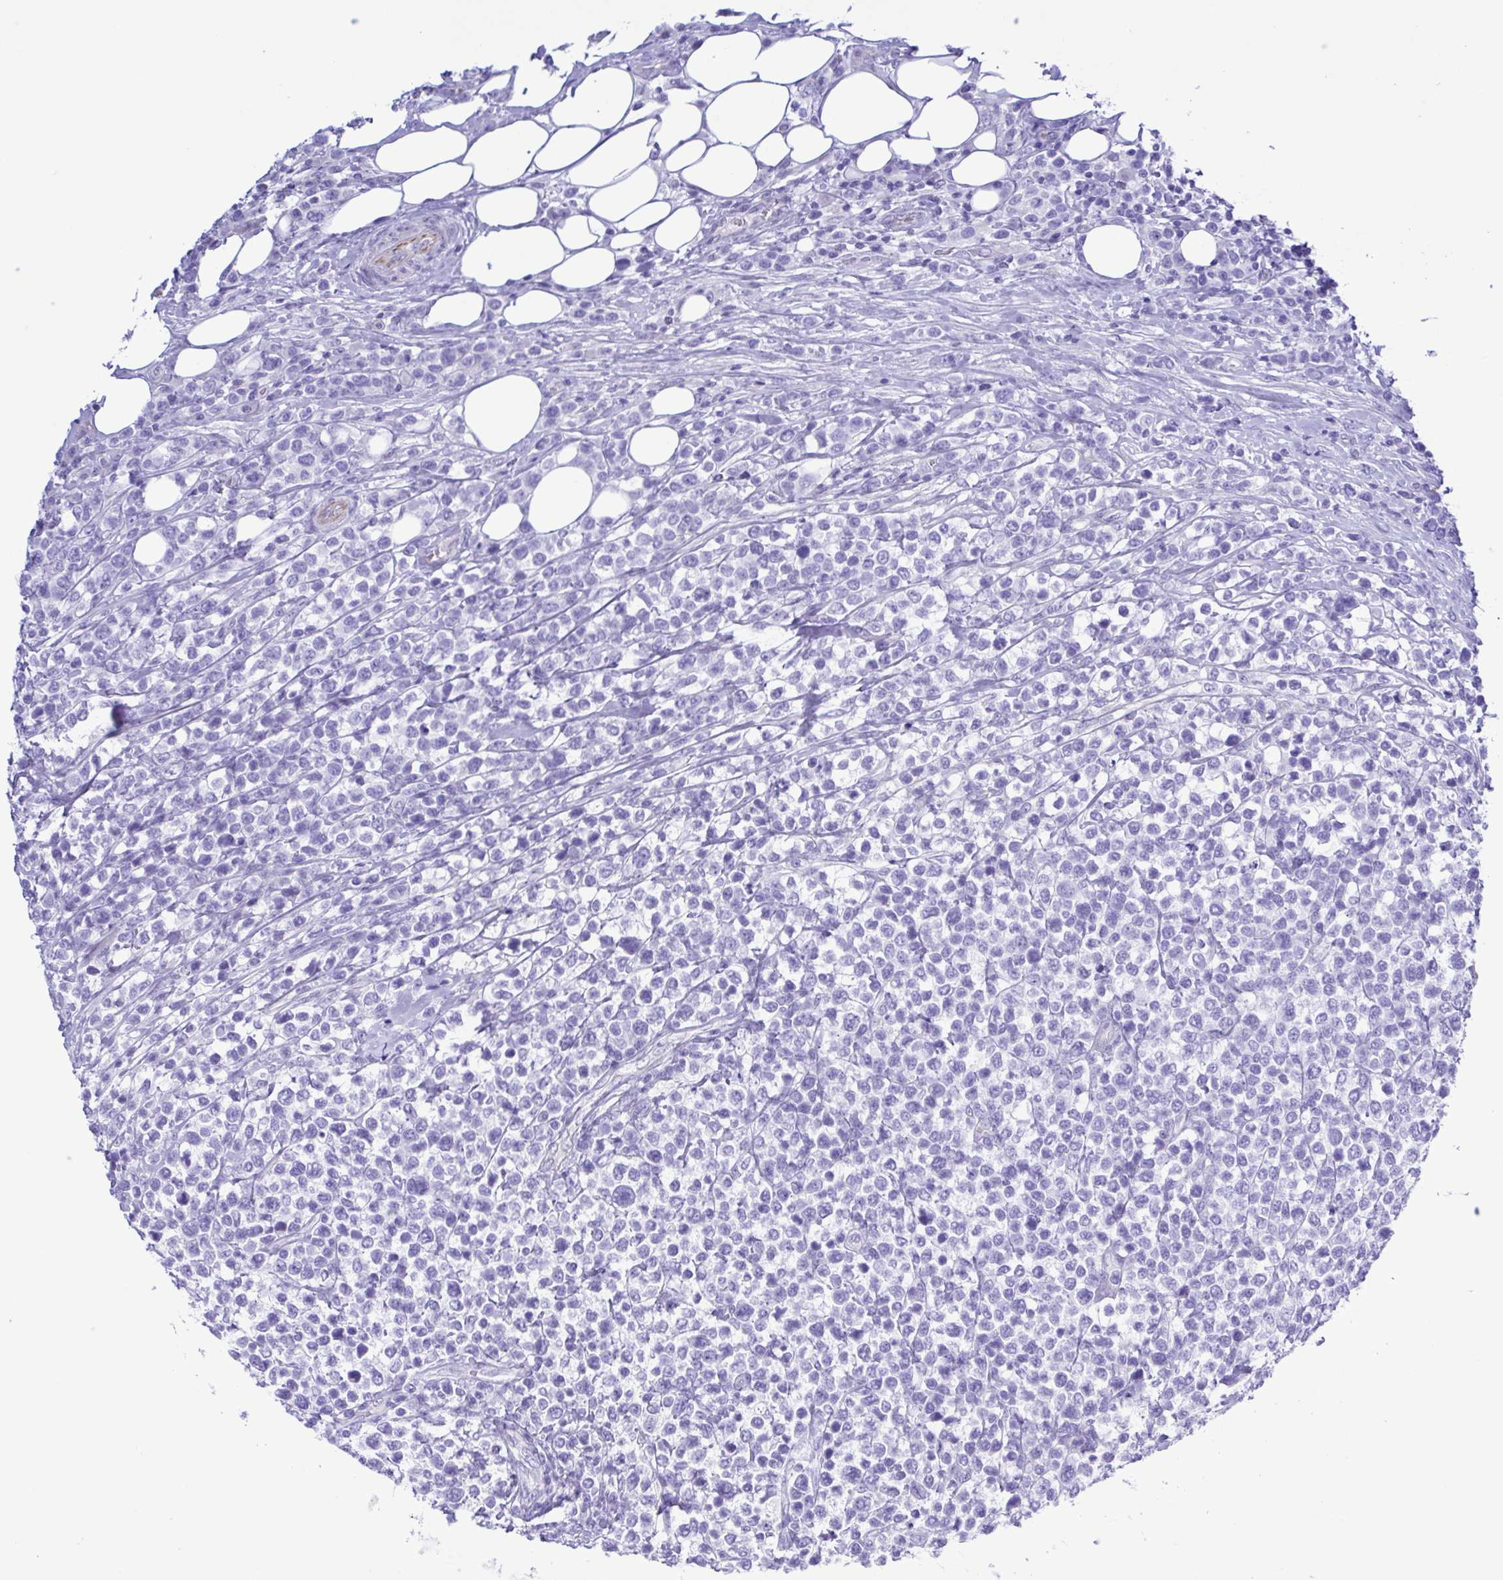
{"staining": {"intensity": "negative", "quantity": "none", "location": "none"}, "tissue": "lymphoma", "cell_type": "Tumor cells", "image_type": "cancer", "snomed": [{"axis": "morphology", "description": "Malignant lymphoma, non-Hodgkin's type, High grade"}, {"axis": "topography", "description": "Soft tissue"}], "caption": "This photomicrograph is of malignant lymphoma, non-Hodgkin's type (high-grade) stained with immunohistochemistry to label a protein in brown with the nuclei are counter-stained blue. There is no staining in tumor cells. (Brightfield microscopy of DAB immunohistochemistry (IHC) at high magnification).", "gene": "CYP11A1", "patient": {"sex": "female", "age": 56}}